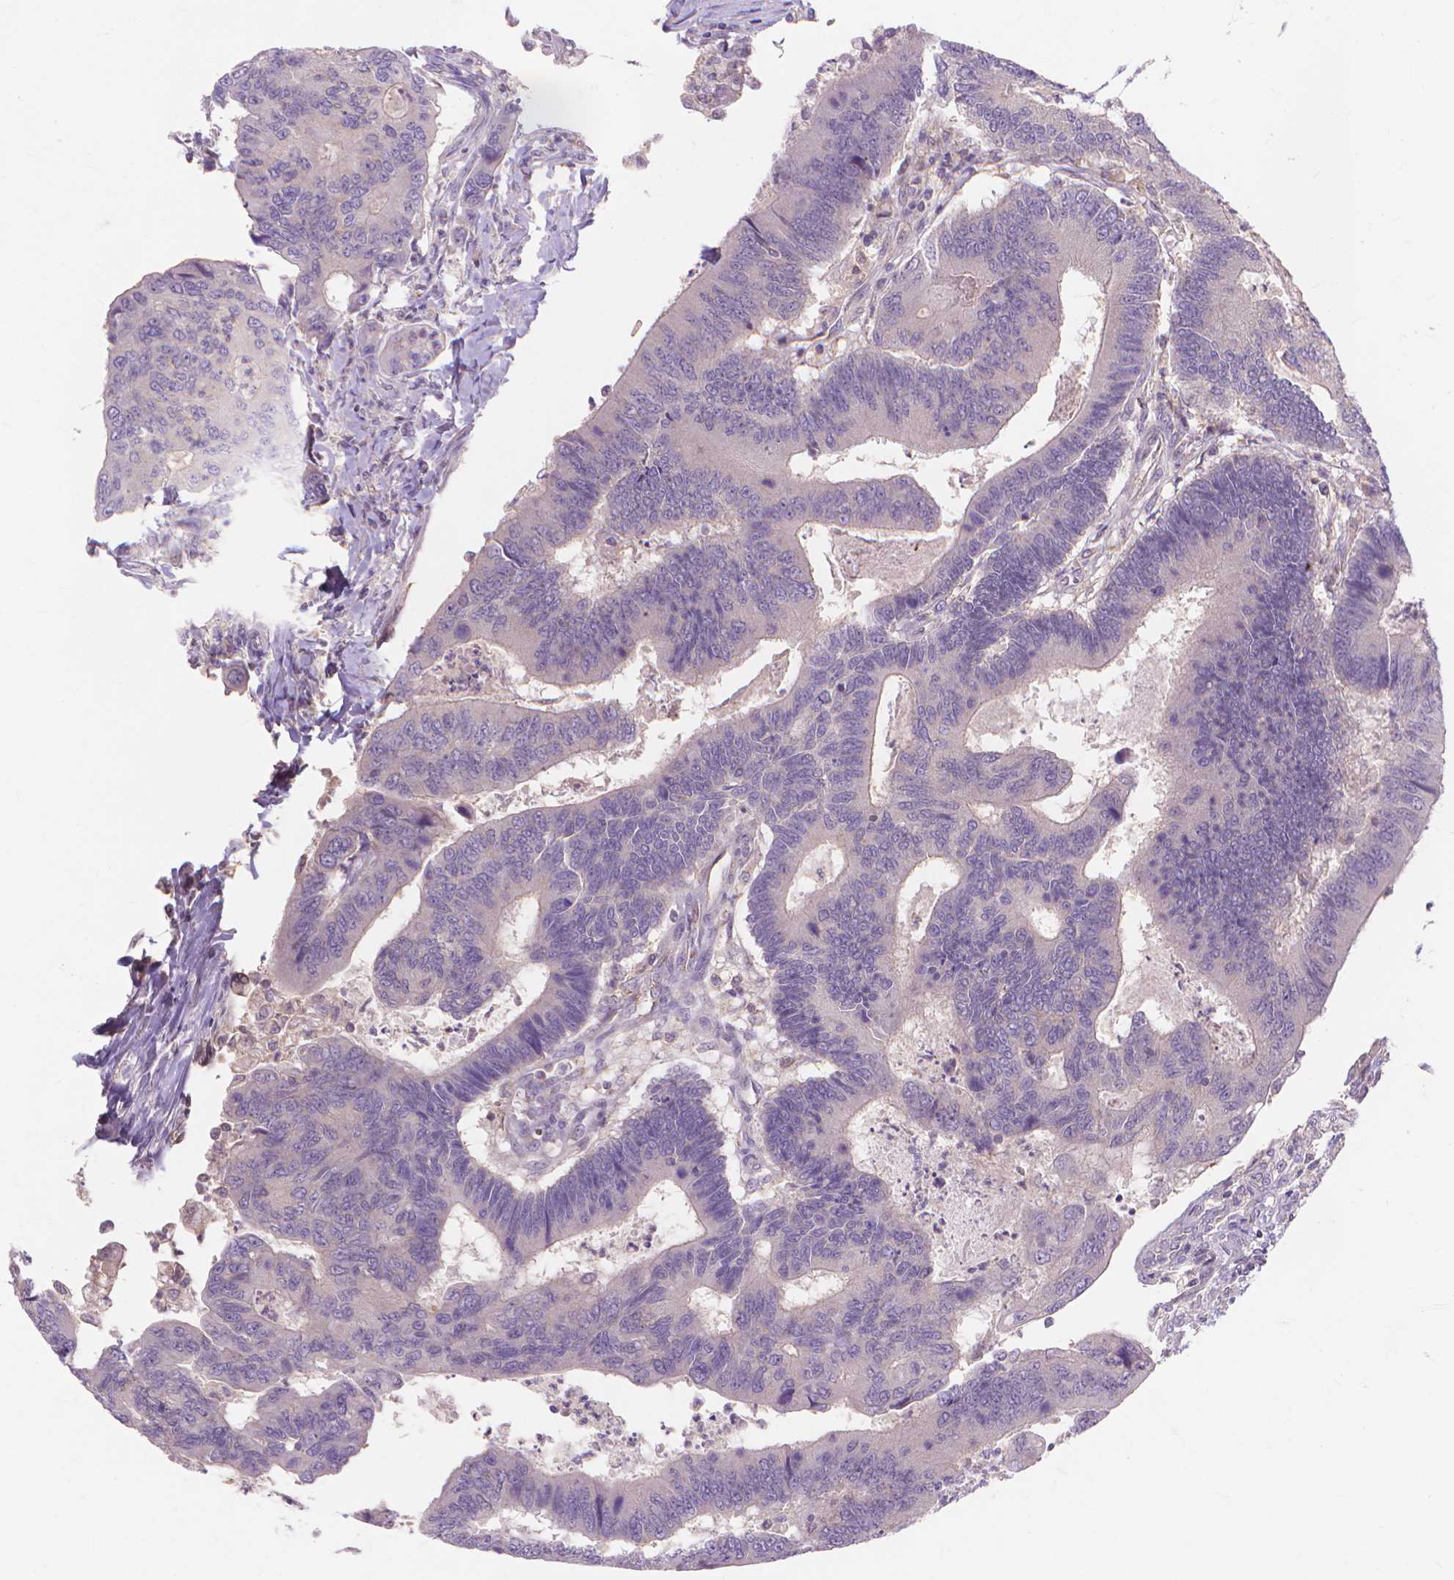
{"staining": {"intensity": "negative", "quantity": "none", "location": "none"}, "tissue": "colorectal cancer", "cell_type": "Tumor cells", "image_type": "cancer", "snomed": [{"axis": "morphology", "description": "Adenocarcinoma, NOS"}, {"axis": "topography", "description": "Colon"}], "caption": "This is an immunohistochemistry (IHC) micrograph of human colorectal cancer (adenocarcinoma). There is no positivity in tumor cells.", "gene": "PRDM13", "patient": {"sex": "female", "age": 67}}